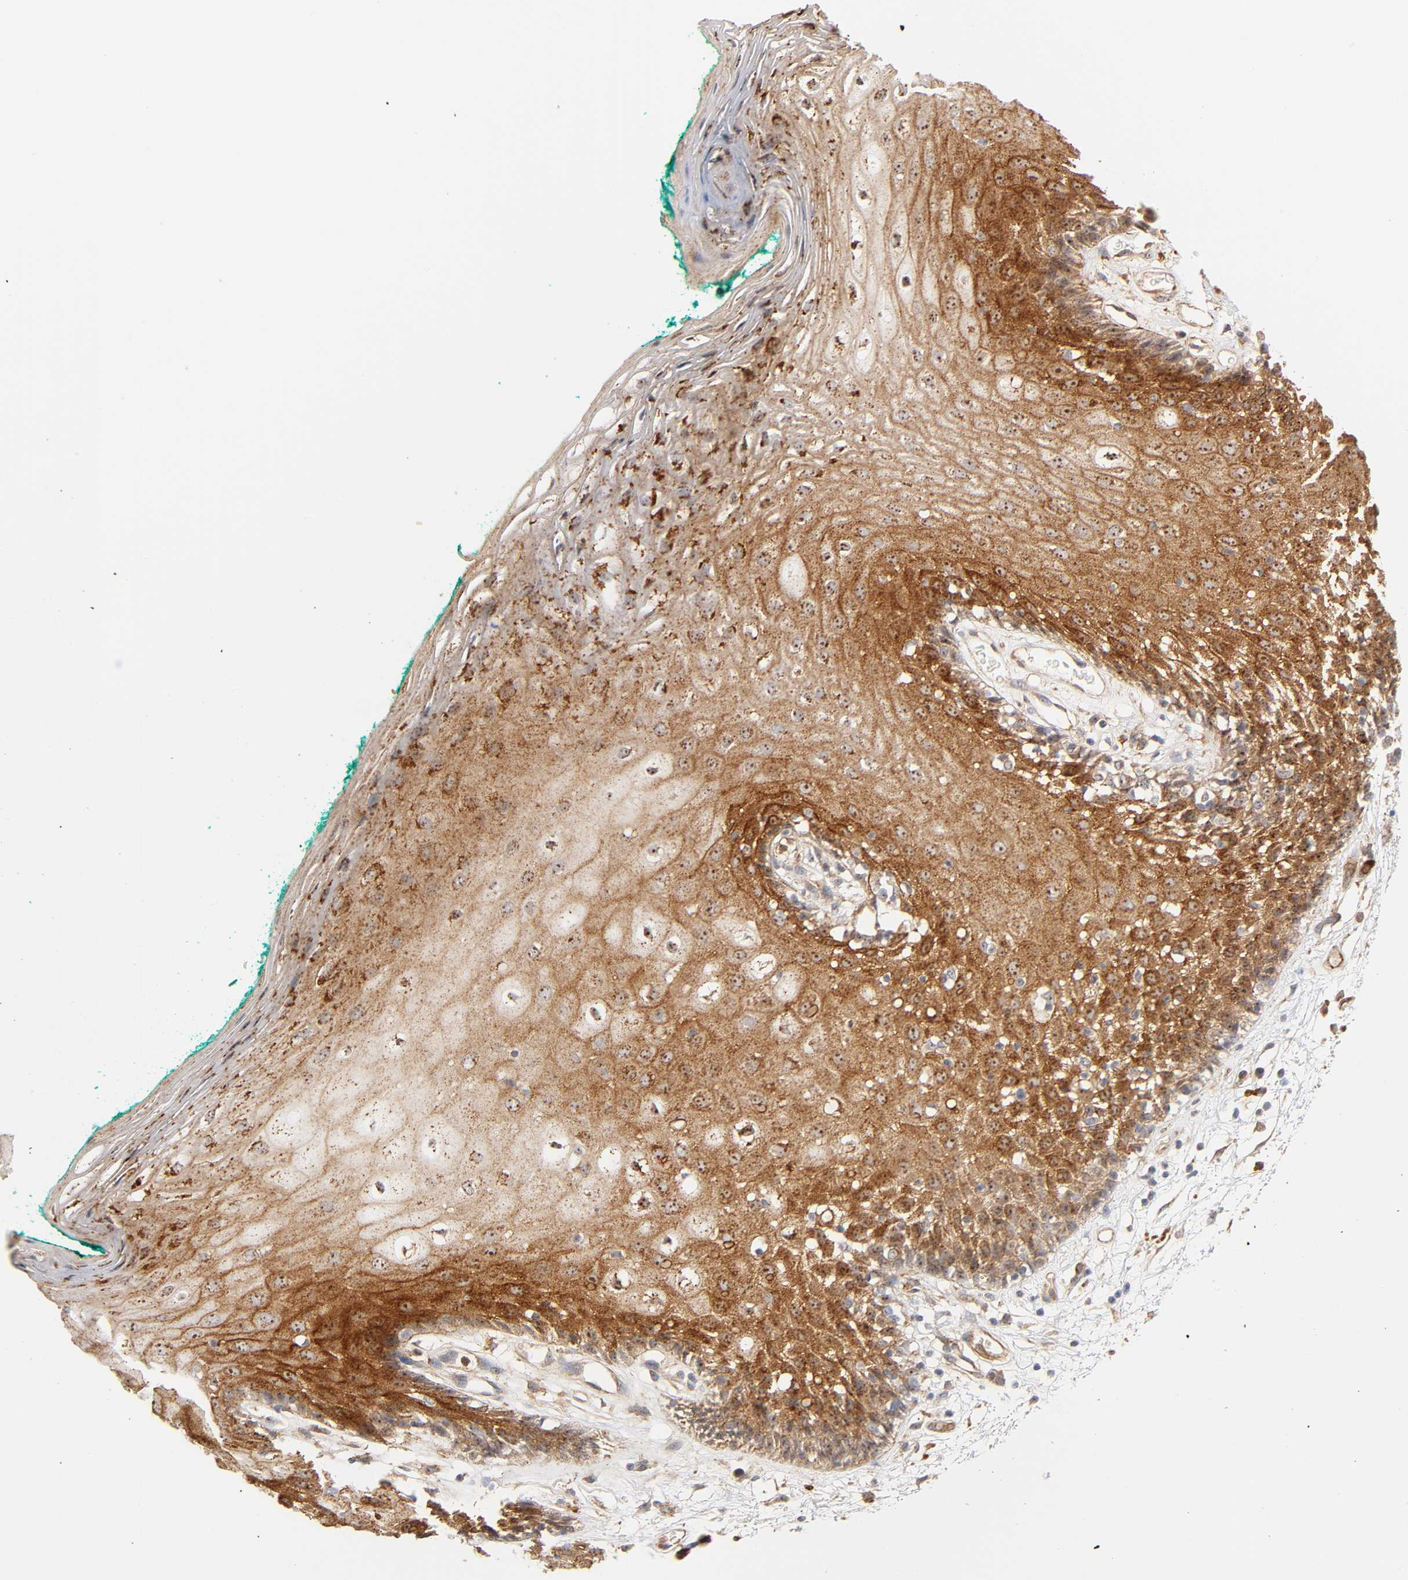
{"staining": {"intensity": "strong", "quantity": ">75%", "location": "cytoplasmic/membranous,nuclear"}, "tissue": "oral mucosa", "cell_type": "Squamous epithelial cells", "image_type": "normal", "snomed": [{"axis": "morphology", "description": "Normal tissue, NOS"}, {"axis": "morphology", "description": "Squamous cell carcinoma, NOS"}, {"axis": "topography", "description": "Skeletal muscle"}, {"axis": "topography", "description": "Oral tissue"}, {"axis": "topography", "description": "Head-Neck"}], "caption": "Immunohistochemical staining of unremarkable oral mucosa displays strong cytoplasmic/membranous,nuclear protein positivity in approximately >75% of squamous epithelial cells. Using DAB (brown) and hematoxylin (blue) stains, captured at high magnification using brightfield microscopy.", "gene": "PLD1", "patient": {"sex": "female", "age": 84}}